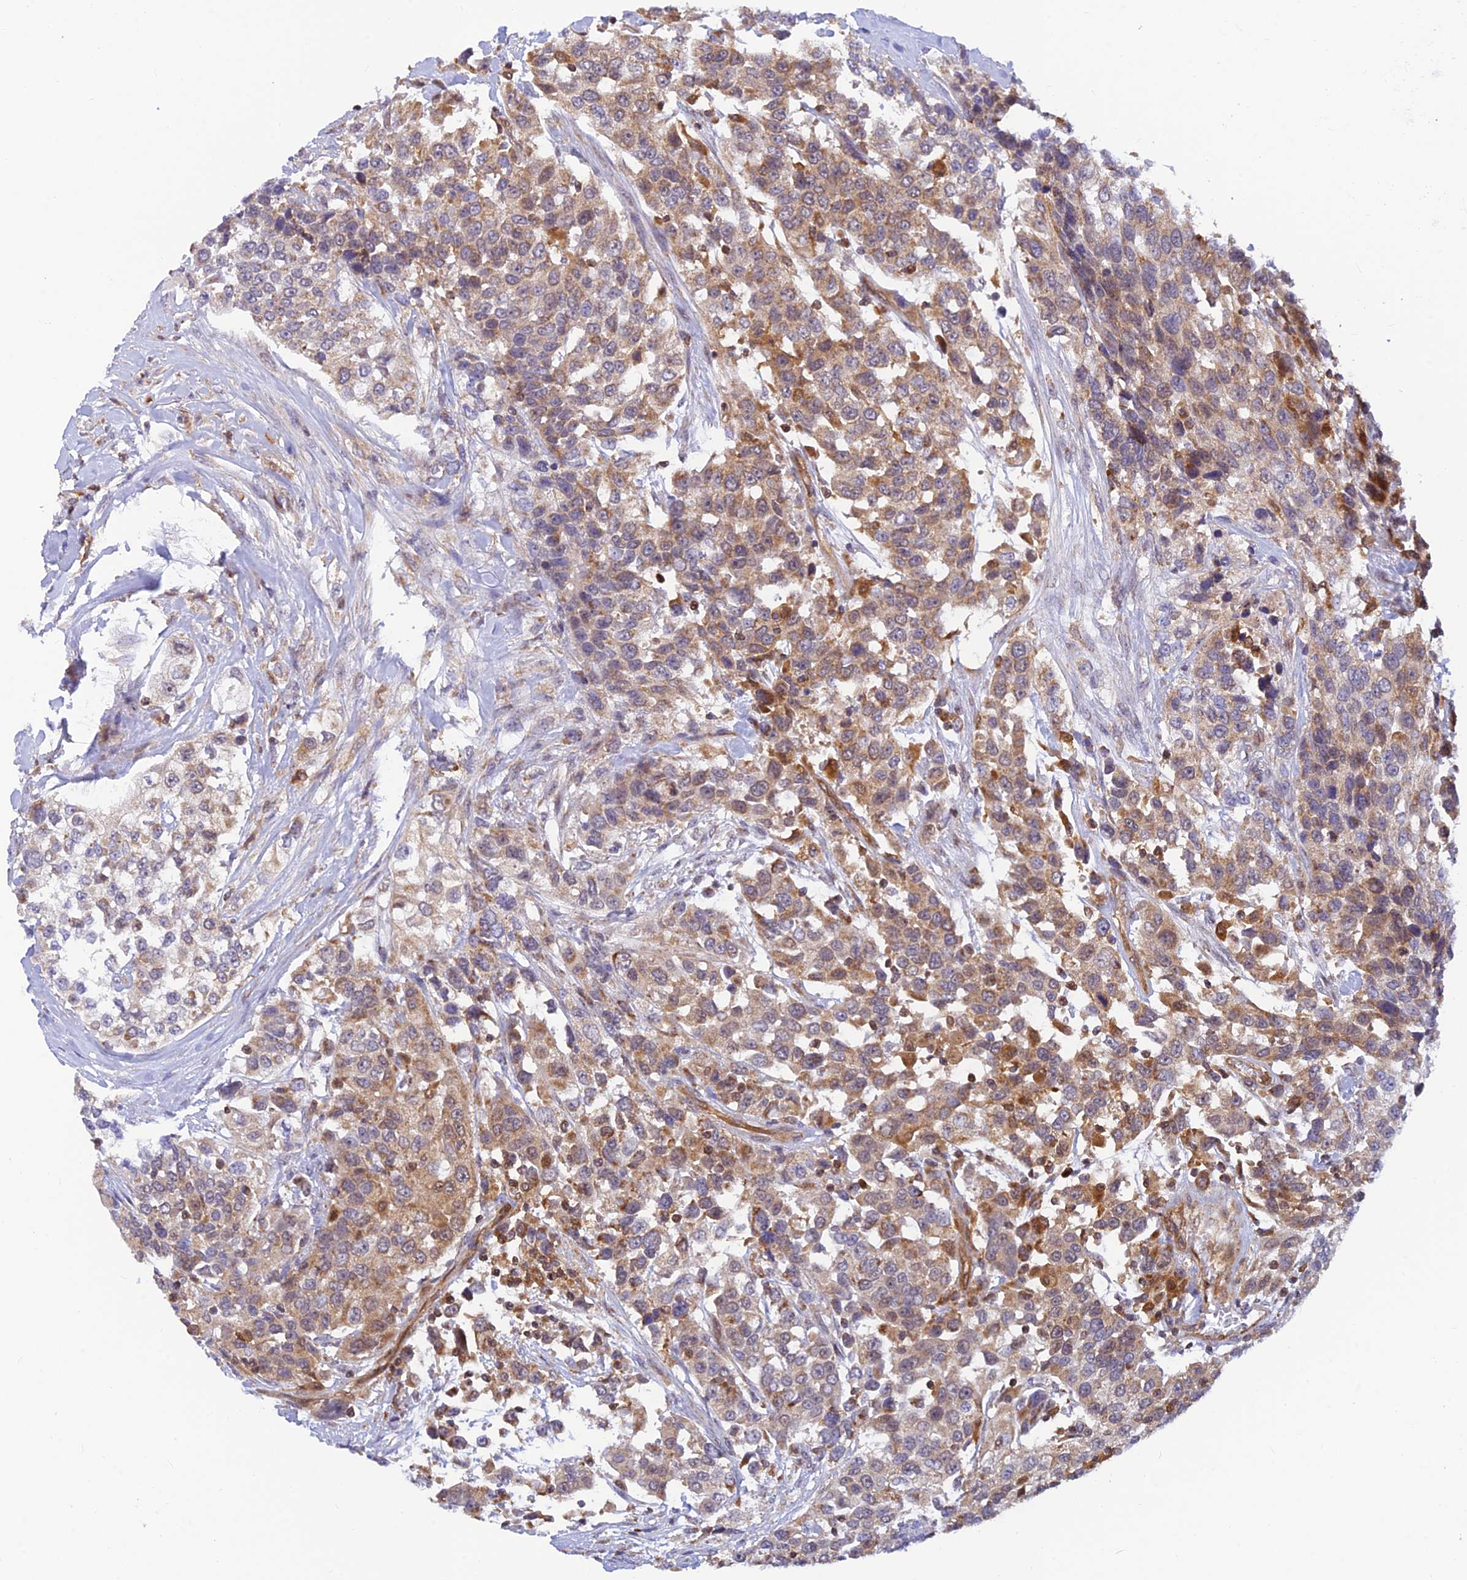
{"staining": {"intensity": "moderate", "quantity": ">75%", "location": "cytoplasmic/membranous"}, "tissue": "urothelial cancer", "cell_type": "Tumor cells", "image_type": "cancer", "snomed": [{"axis": "morphology", "description": "Urothelial carcinoma, High grade"}, {"axis": "topography", "description": "Urinary bladder"}], "caption": "The immunohistochemical stain labels moderate cytoplasmic/membranous positivity in tumor cells of high-grade urothelial carcinoma tissue. Using DAB (3,3'-diaminobenzidine) (brown) and hematoxylin (blue) stains, captured at high magnification using brightfield microscopy.", "gene": "LYSMD2", "patient": {"sex": "female", "age": 80}}